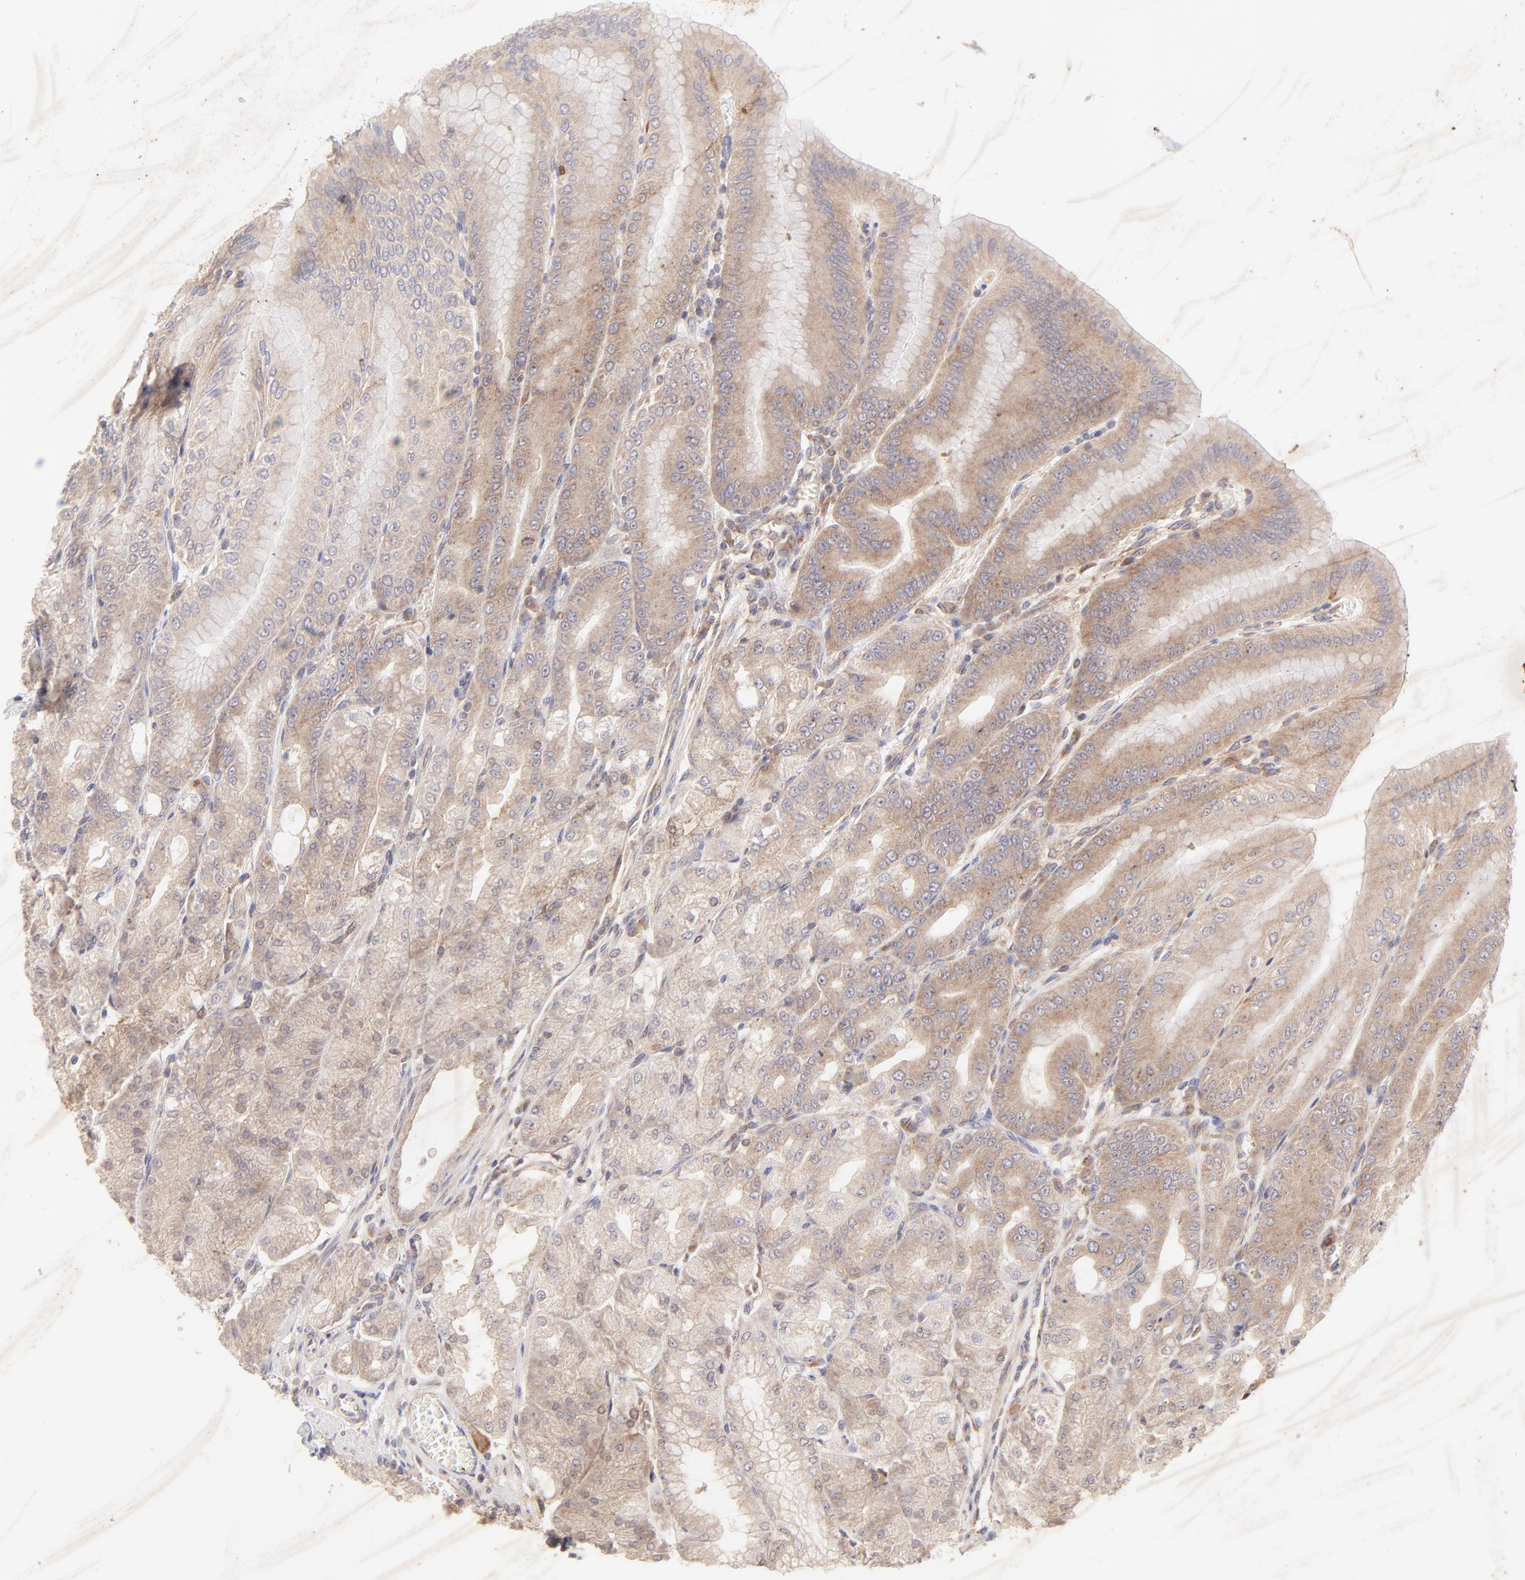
{"staining": {"intensity": "moderate", "quantity": ">75%", "location": "cytoplasmic/membranous"}, "tissue": "stomach", "cell_type": "Glandular cells", "image_type": "normal", "snomed": [{"axis": "morphology", "description": "Normal tissue, NOS"}, {"axis": "topography", "description": "Stomach, lower"}], "caption": "High-power microscopy captured an IHC image of normal stomach, revealing moderate cytoplasmic/membranous positivity in about >75% of glandular cells. The staining was performed using DAB (3,3'-diaminobenzidine) to visualize the protein expression in brown, while the nuclei were stained in blue with hematoxylin (Magnification: 20x).", "gene": "TNRC6B", "patient": {"sex": "male", "age": 71}}